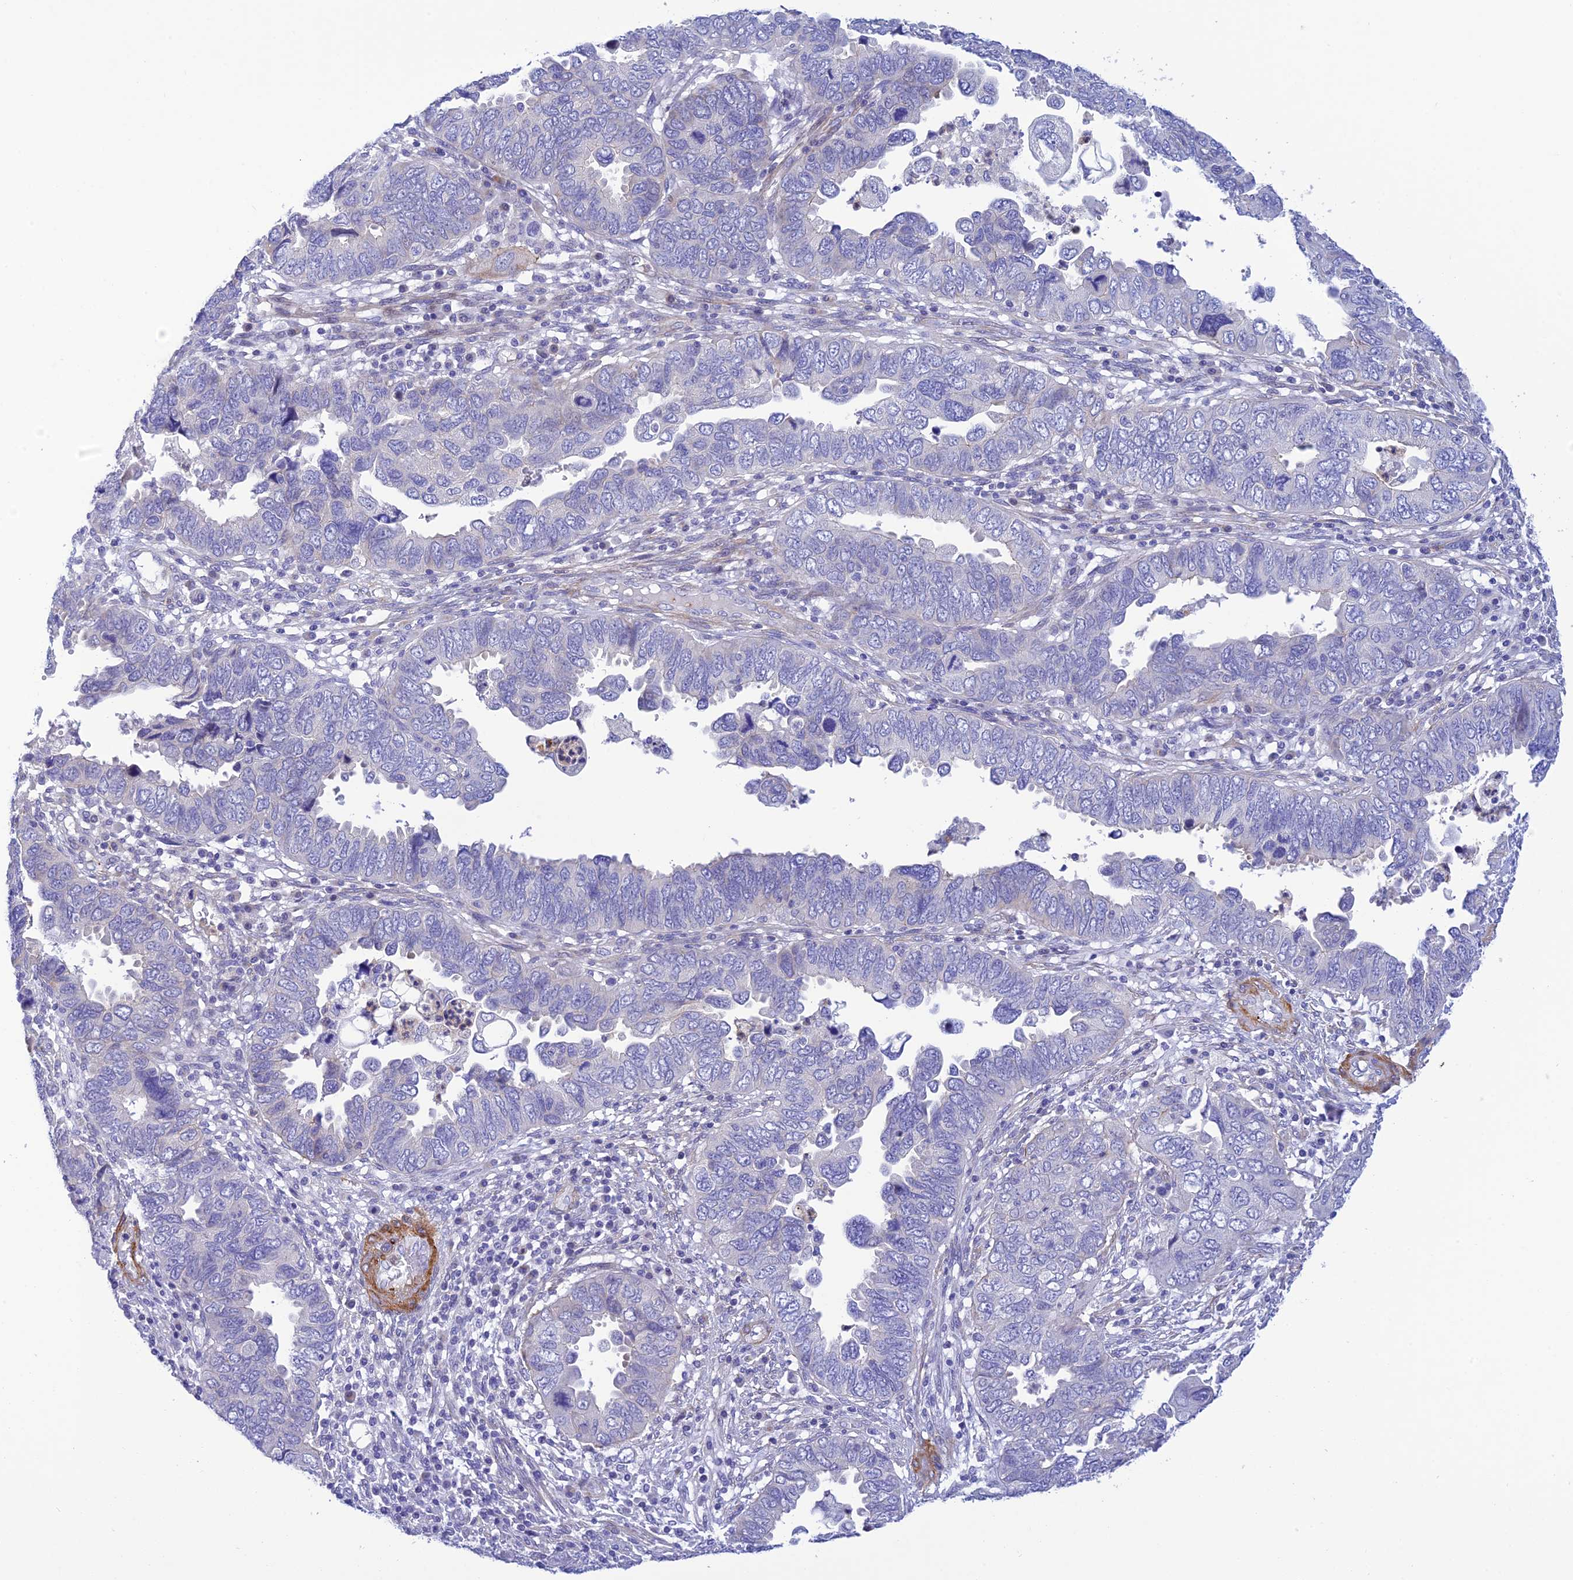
{"staining": {"intensity": "negative", "quantity": "none", "location": "none"}, "tissue": "endometrial cancer", "cell_type": "Tumor cells", "image_type": "cancer", "snomed": [{"axis": "morphology", "description": "Adenocarcinoma, NOS"}, {"axis": "topography", "description": "Endometrium"}], "caption": "This is an IHC image of endometrial cancer (adenocarcinoma). There is no expression in tumor cells.", "gene": "ZDHHC16", "patient": {"sex": "female", "age": 79}}